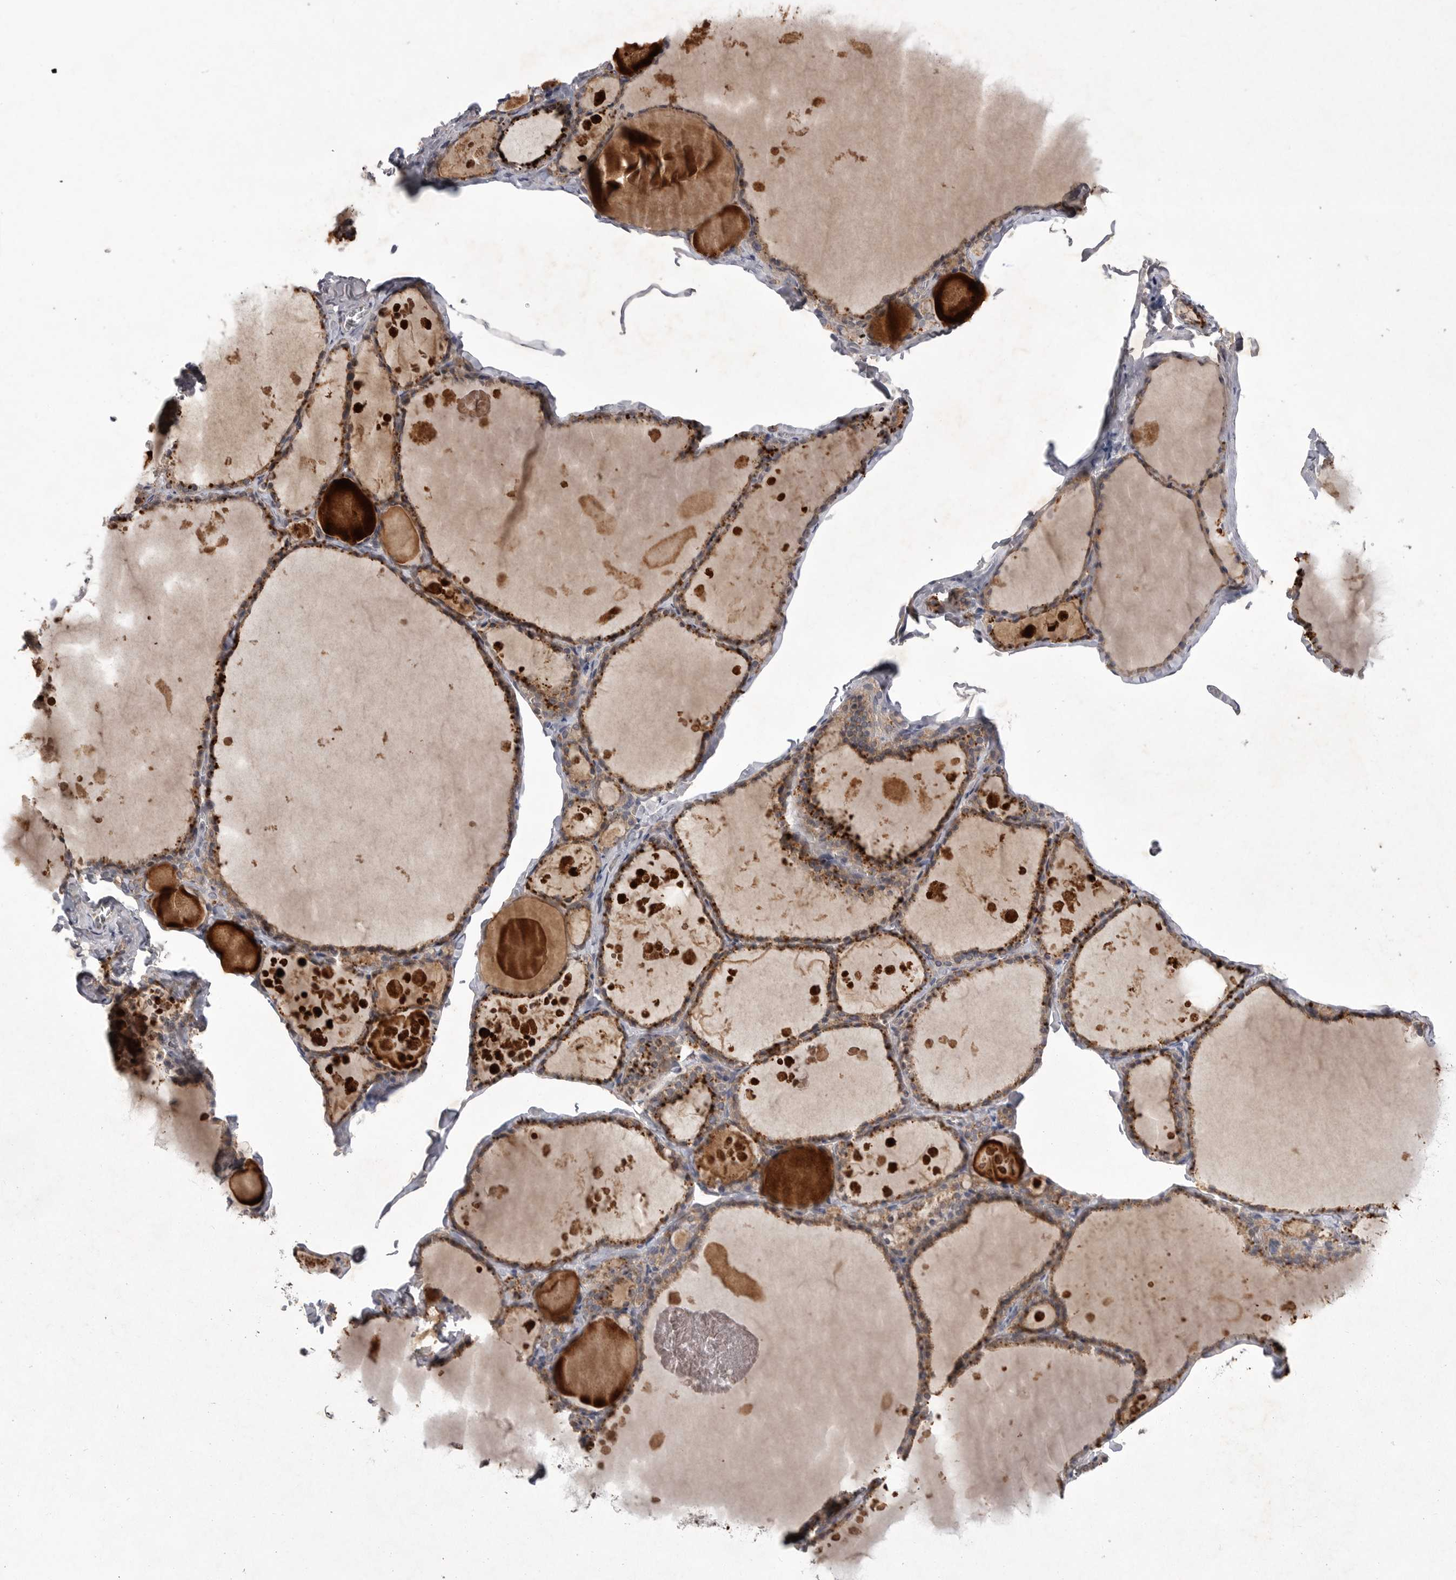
{"staining": {"intensity": "moderate", "quantity": ">75%", "location": "cytoplasmic/membranous"}, "tissue": "thyroid gland", "cell_type": "Glandular cells", "image_type": "normal", "snomed": [{"axis": "morphology", "description": "Normal tissue, NOS"}, {"axis": "topography", "description": "Thyroid gland"}], "caption": "Immunohistochemical staining of benign human thyroid gland displays moderate cytoplasmic/membranous protein staining in approximately >75% of glandular cells.", "gene": "DHDDS", "patient": {"sex": "male", "age": 56}}